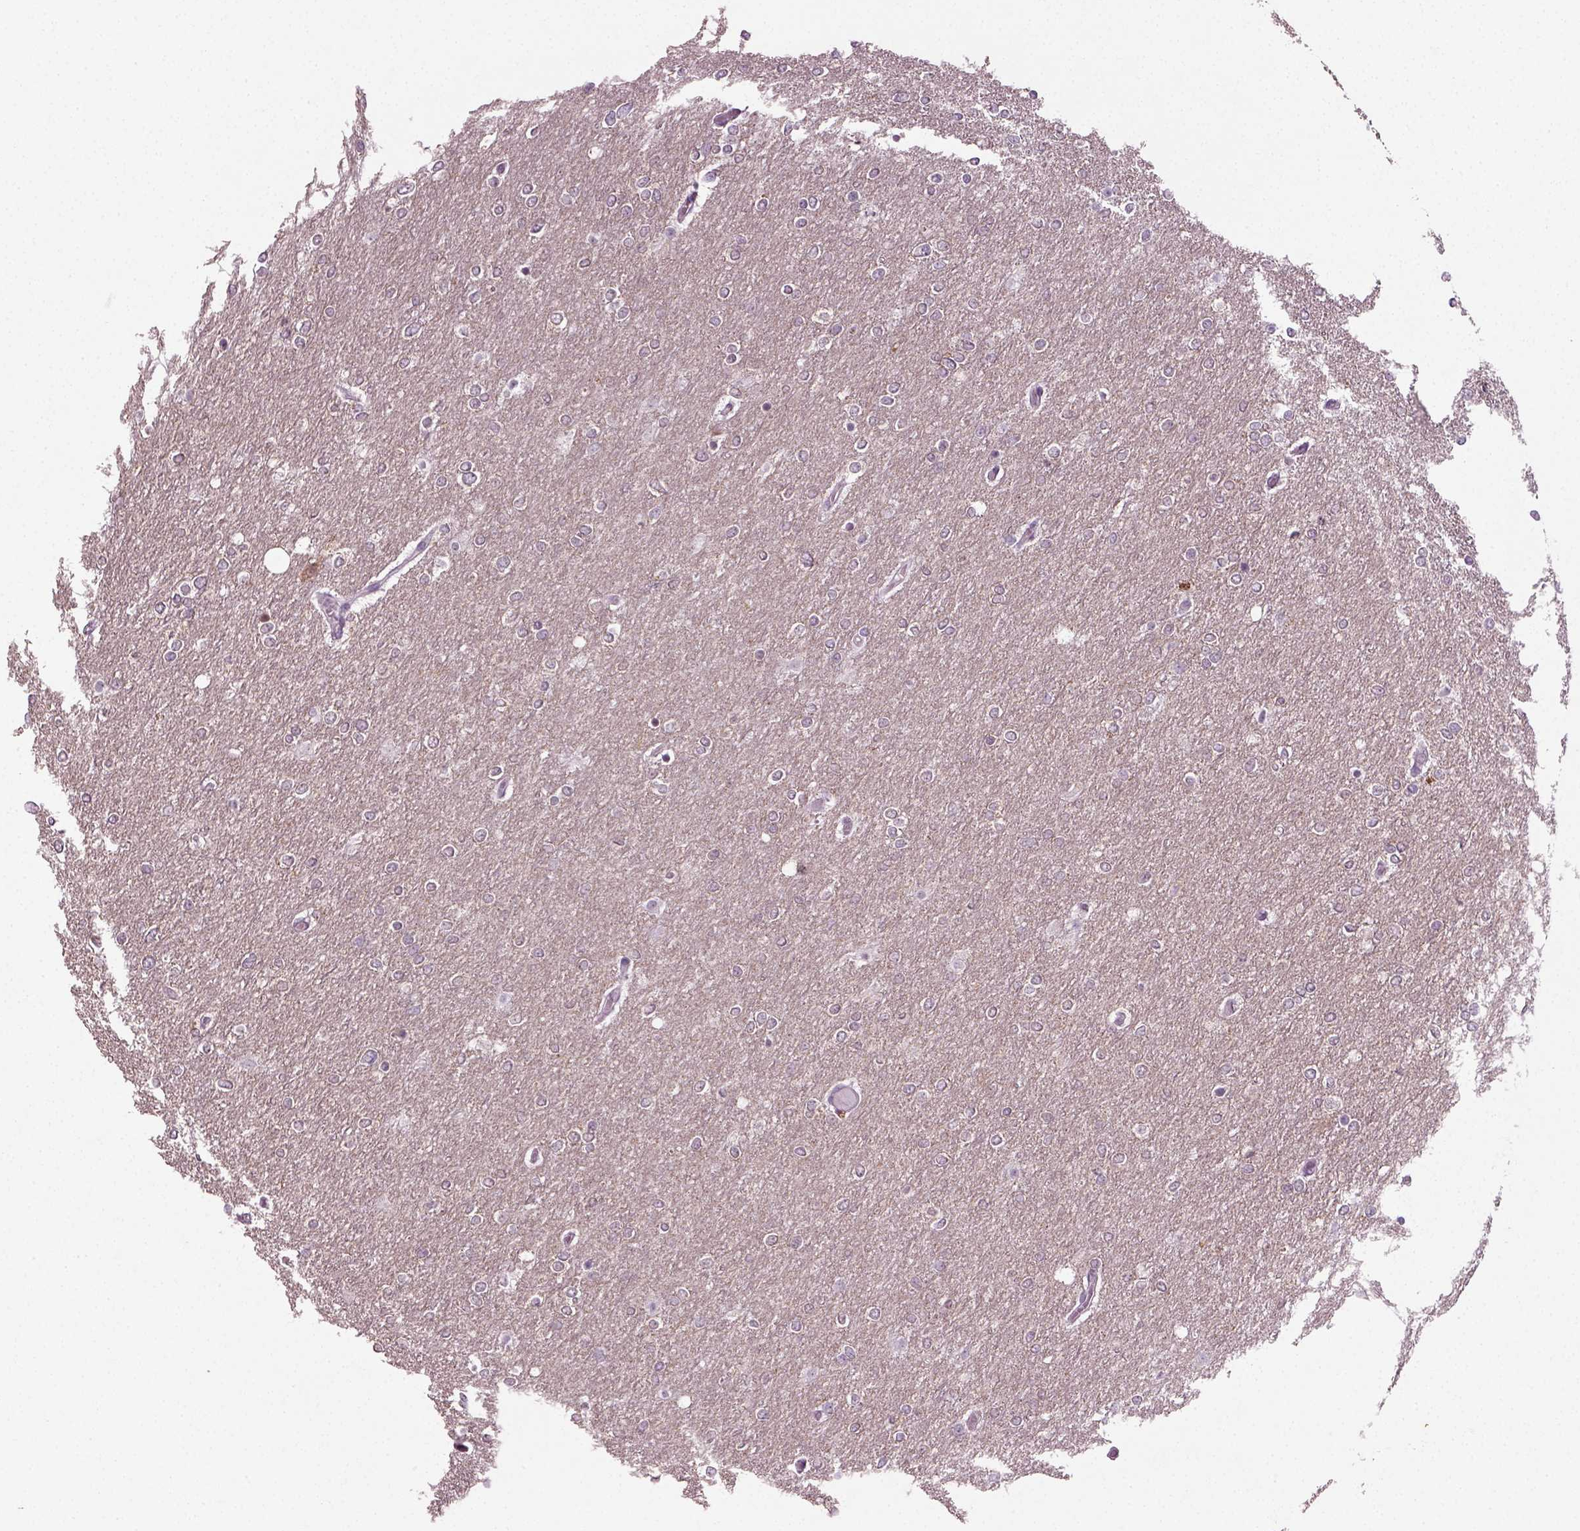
{"staining": {"intensity": "negative", "quantity": "none", "location": "none"}, "tissue": "glioma", "cell_type": "Tumor cells", "image_type": "cancer", "snomed": [{"axis": "morphology", "description": "Glioma, malignant, High grade"}, {"axis": "topography", "description": "Brain"}], "caption": "The IHC photomicrograph has no significant expression in tumor cells of malignant glioma (high-grade) tissue.", "gene": "SYNGAP1", "patient": {"sex": "female", "age": 61}}